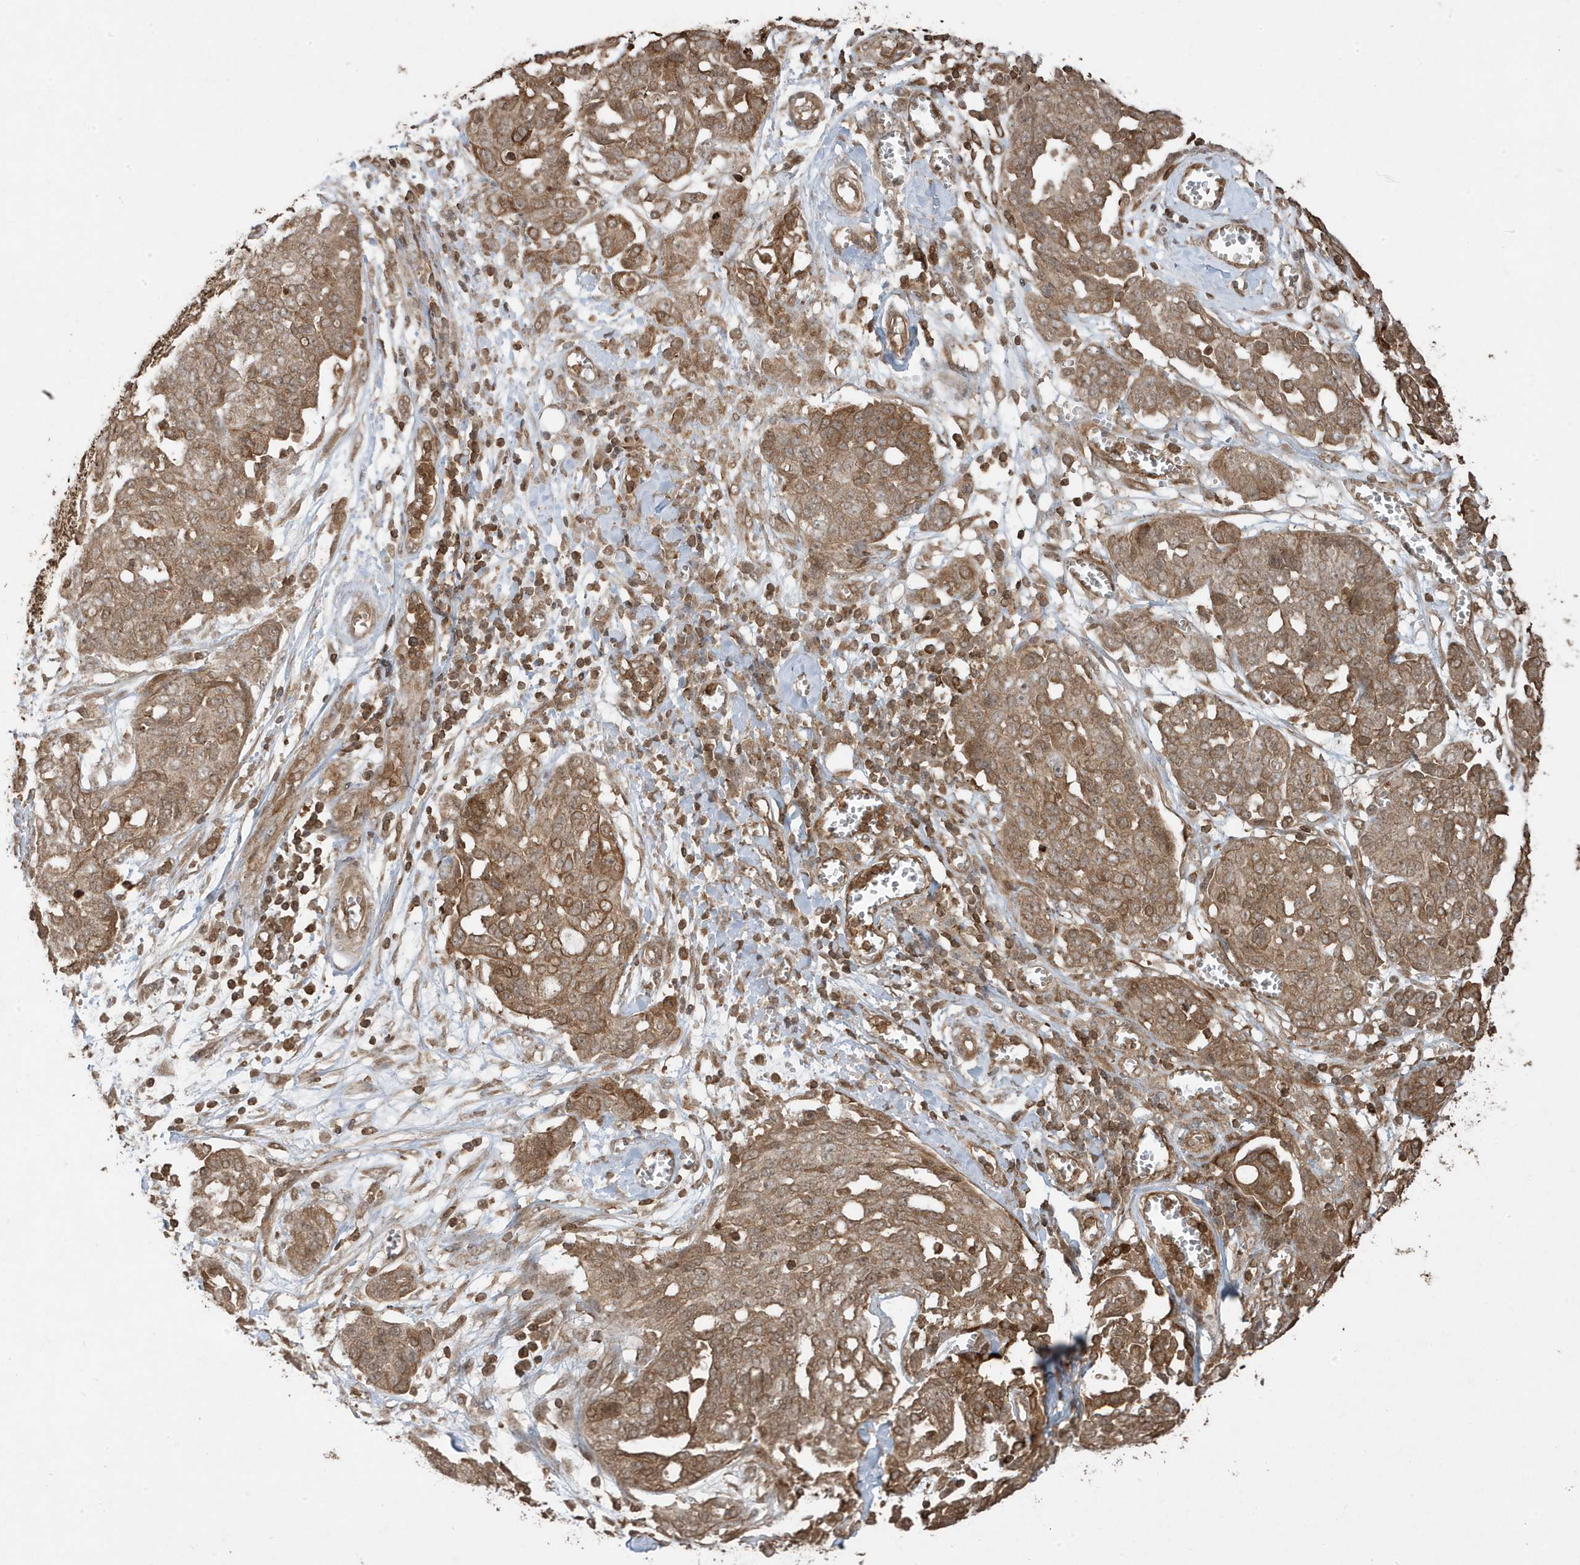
{"staining": {"intensity": "moderate", "quantity": ">75%", "location": "cytoplasmic/membranous"}, "tissue": "ovarian cancer", "cell_type": "Tumor cells", "image_type": "cancer", "snomed": [{"axis": "morphology", "description": "Cystadenocarcinoma, serous, NOS"}, {"axis": "topography", "description": "Soft tissue"}, {"axis": "topography", "description": "Ovary"}], "caption": "Immunohistochemistry (IHC) (DAB (3,3'-diaminobenzidine)) staining of ovarian serous cystadenocarcinoma displays moderate cytoplasmic/membranous protein expression in approximately >75% of tumor cells.", "gene": "ASAP1", "patient": {"sex": "female", "age": 57}}